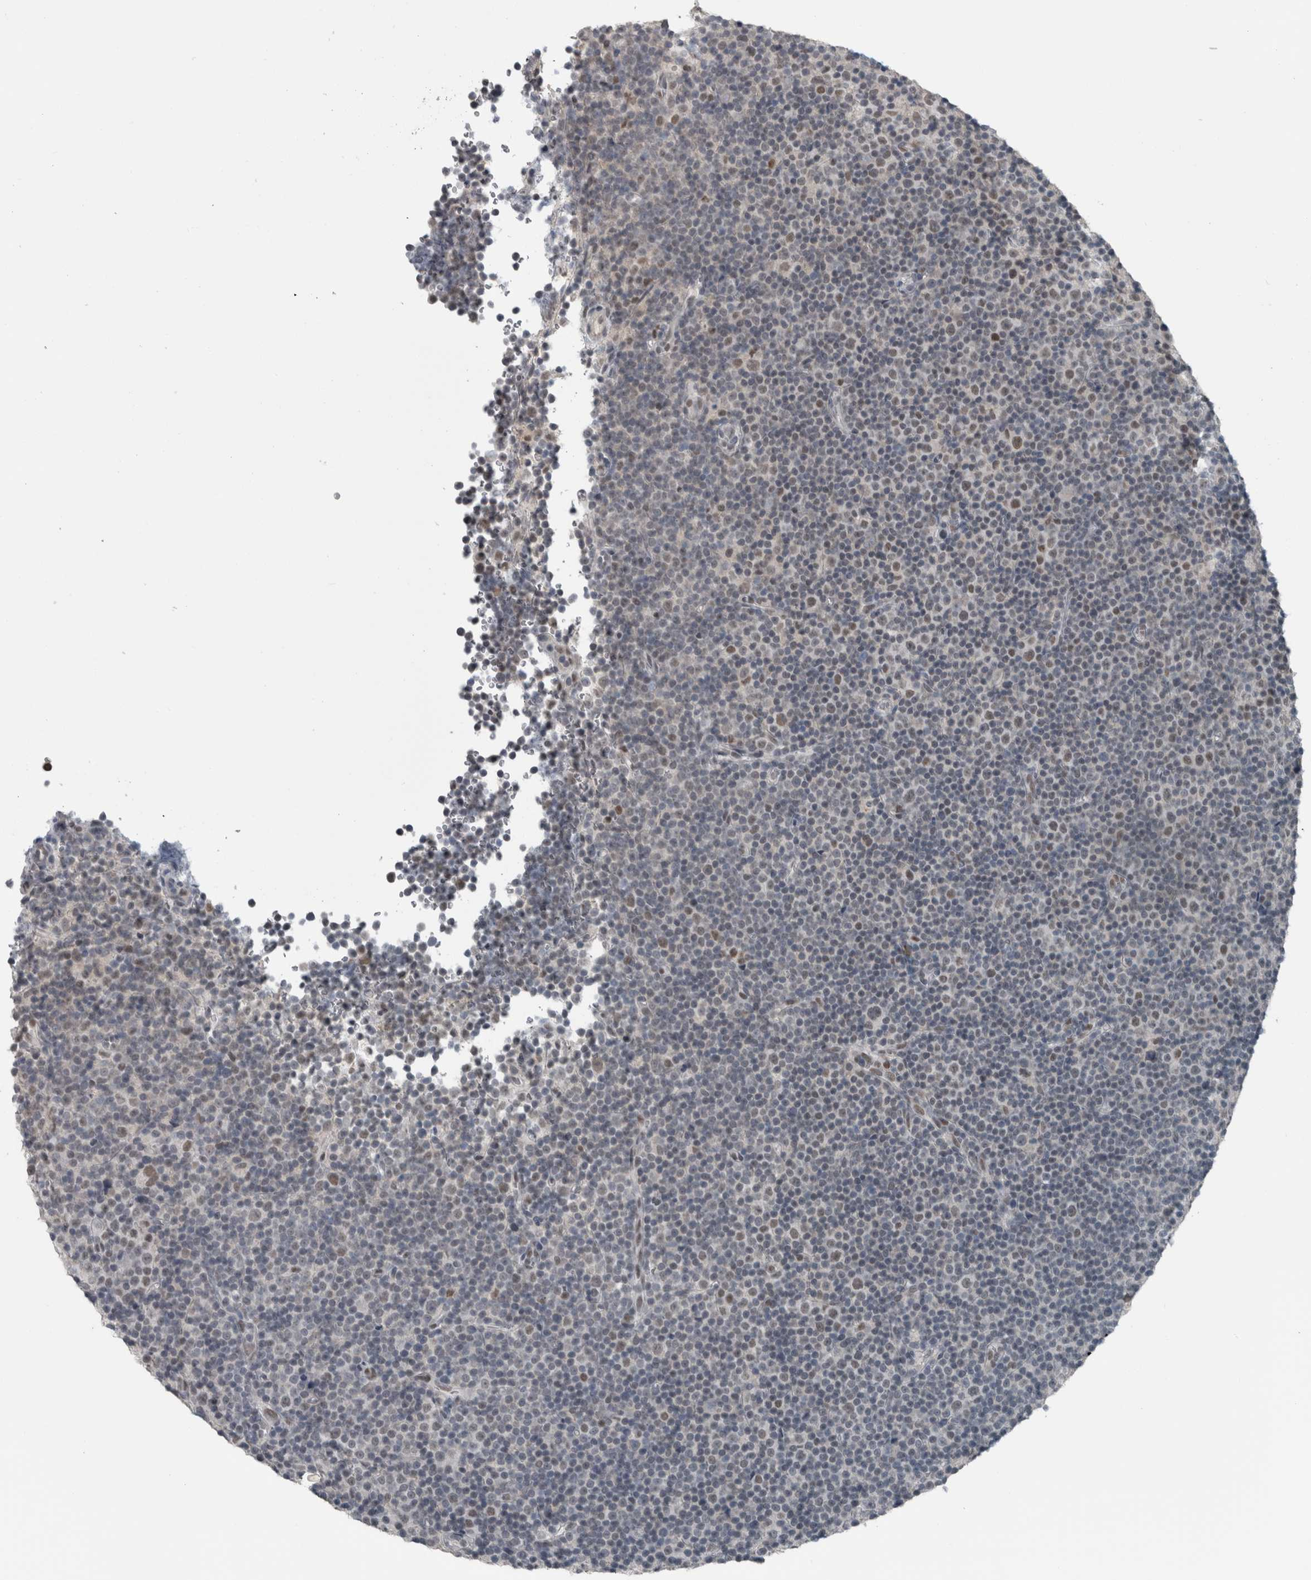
{"staining": {"intensity": "negative", "quantity": "none", "location": "none"}, "tissue": "lymphoma", "cell_type": "Tumor cells", "image_type": "cancer", "snomed": [{"axis": "morphology", "description": "Malignant lymphoma, non-Hodgkin's type, Low grade"}, {"axis": "topography", "description": "Lymph node"}], "caption": "This is an IHC histopathology image of malignant lymphoma, non-Hodgkin's type (low-grade). There is no positivity in tumor cells.", "gene": "ZBTB21", "patient": {"sex": "female", "age": 67}}